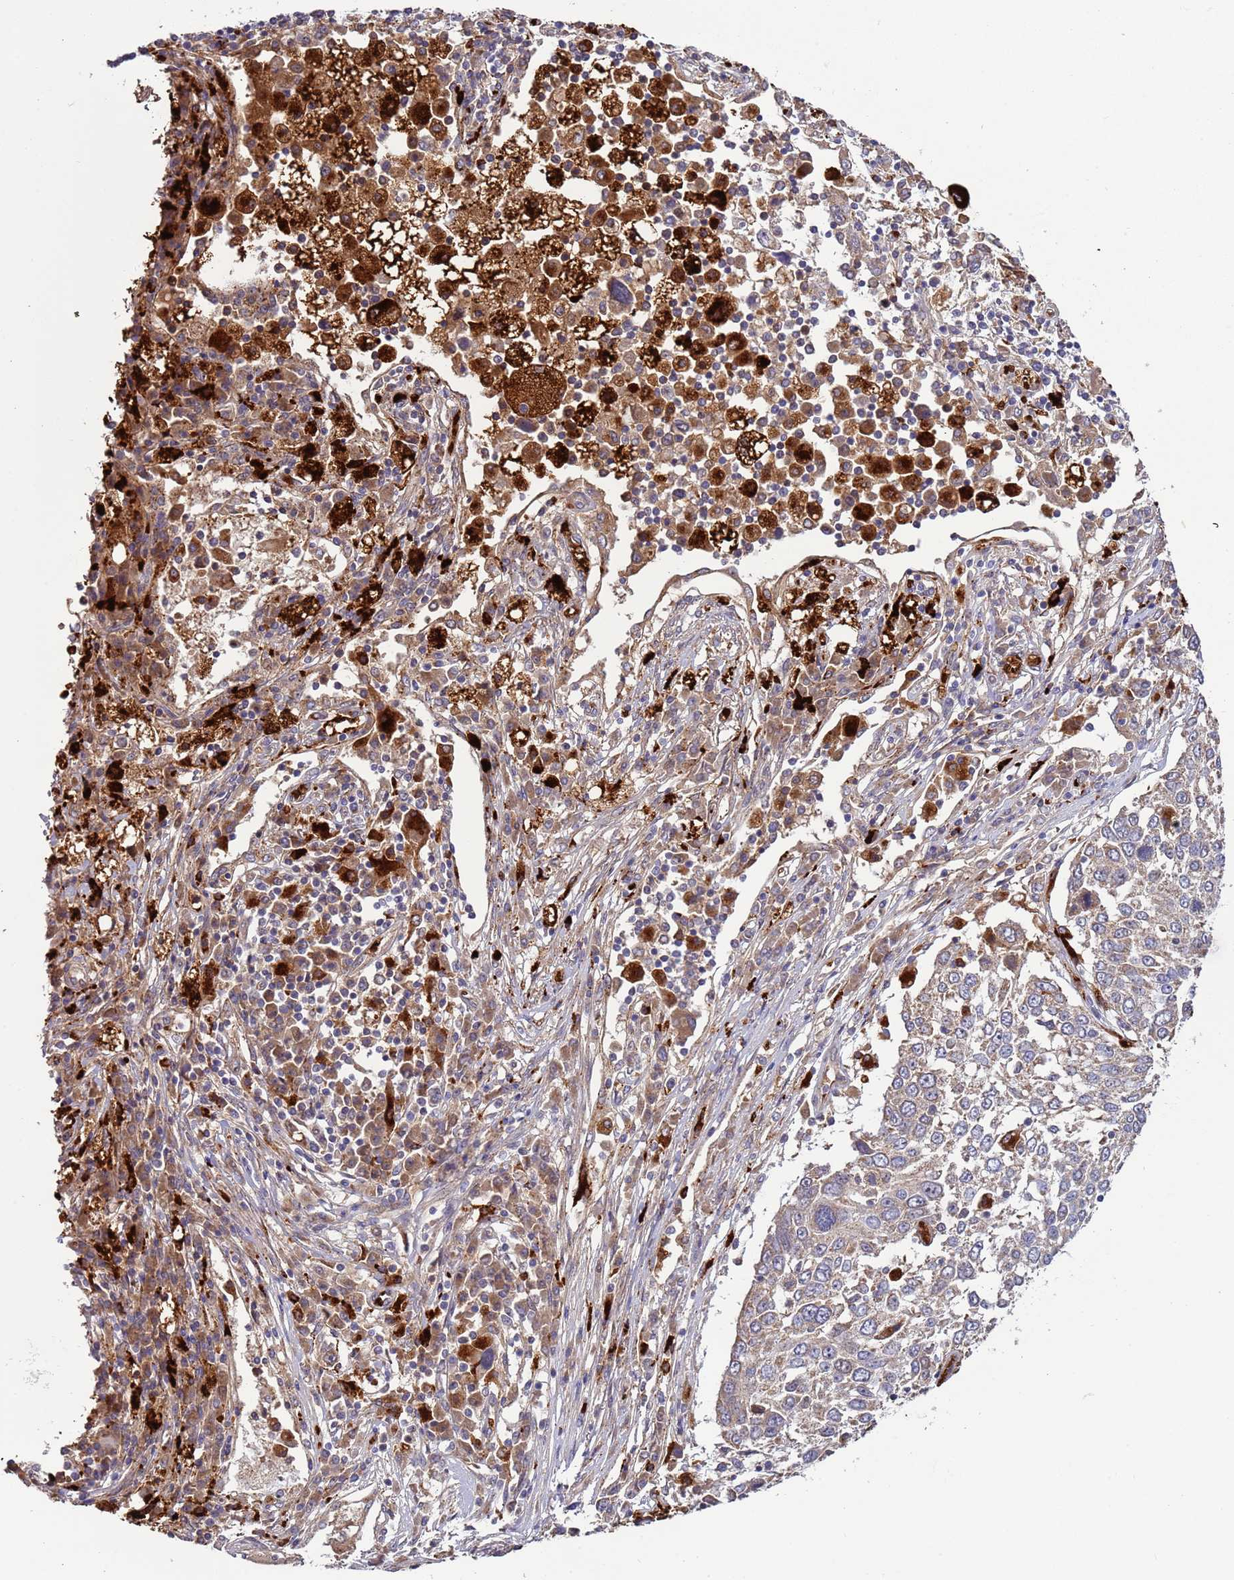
{"staining": {"intensity": "negative", "quantity": "none", "location": "none"}, "tissue": "lung cancer", "cell_type": "Tumor cells", "image_type": "cancer", "snomed": [{"axis": "morphology", "description": "Squamous cell carcinoma, NOS"}, {"axis": "topography", "description": "Lung"}], "caption": "The image exhibits no significant expression in tumor cells of lung cancer (squamous cell carcinoma).", "gene": "VPS36", "patient": {"sex": "male", "age": 65}}